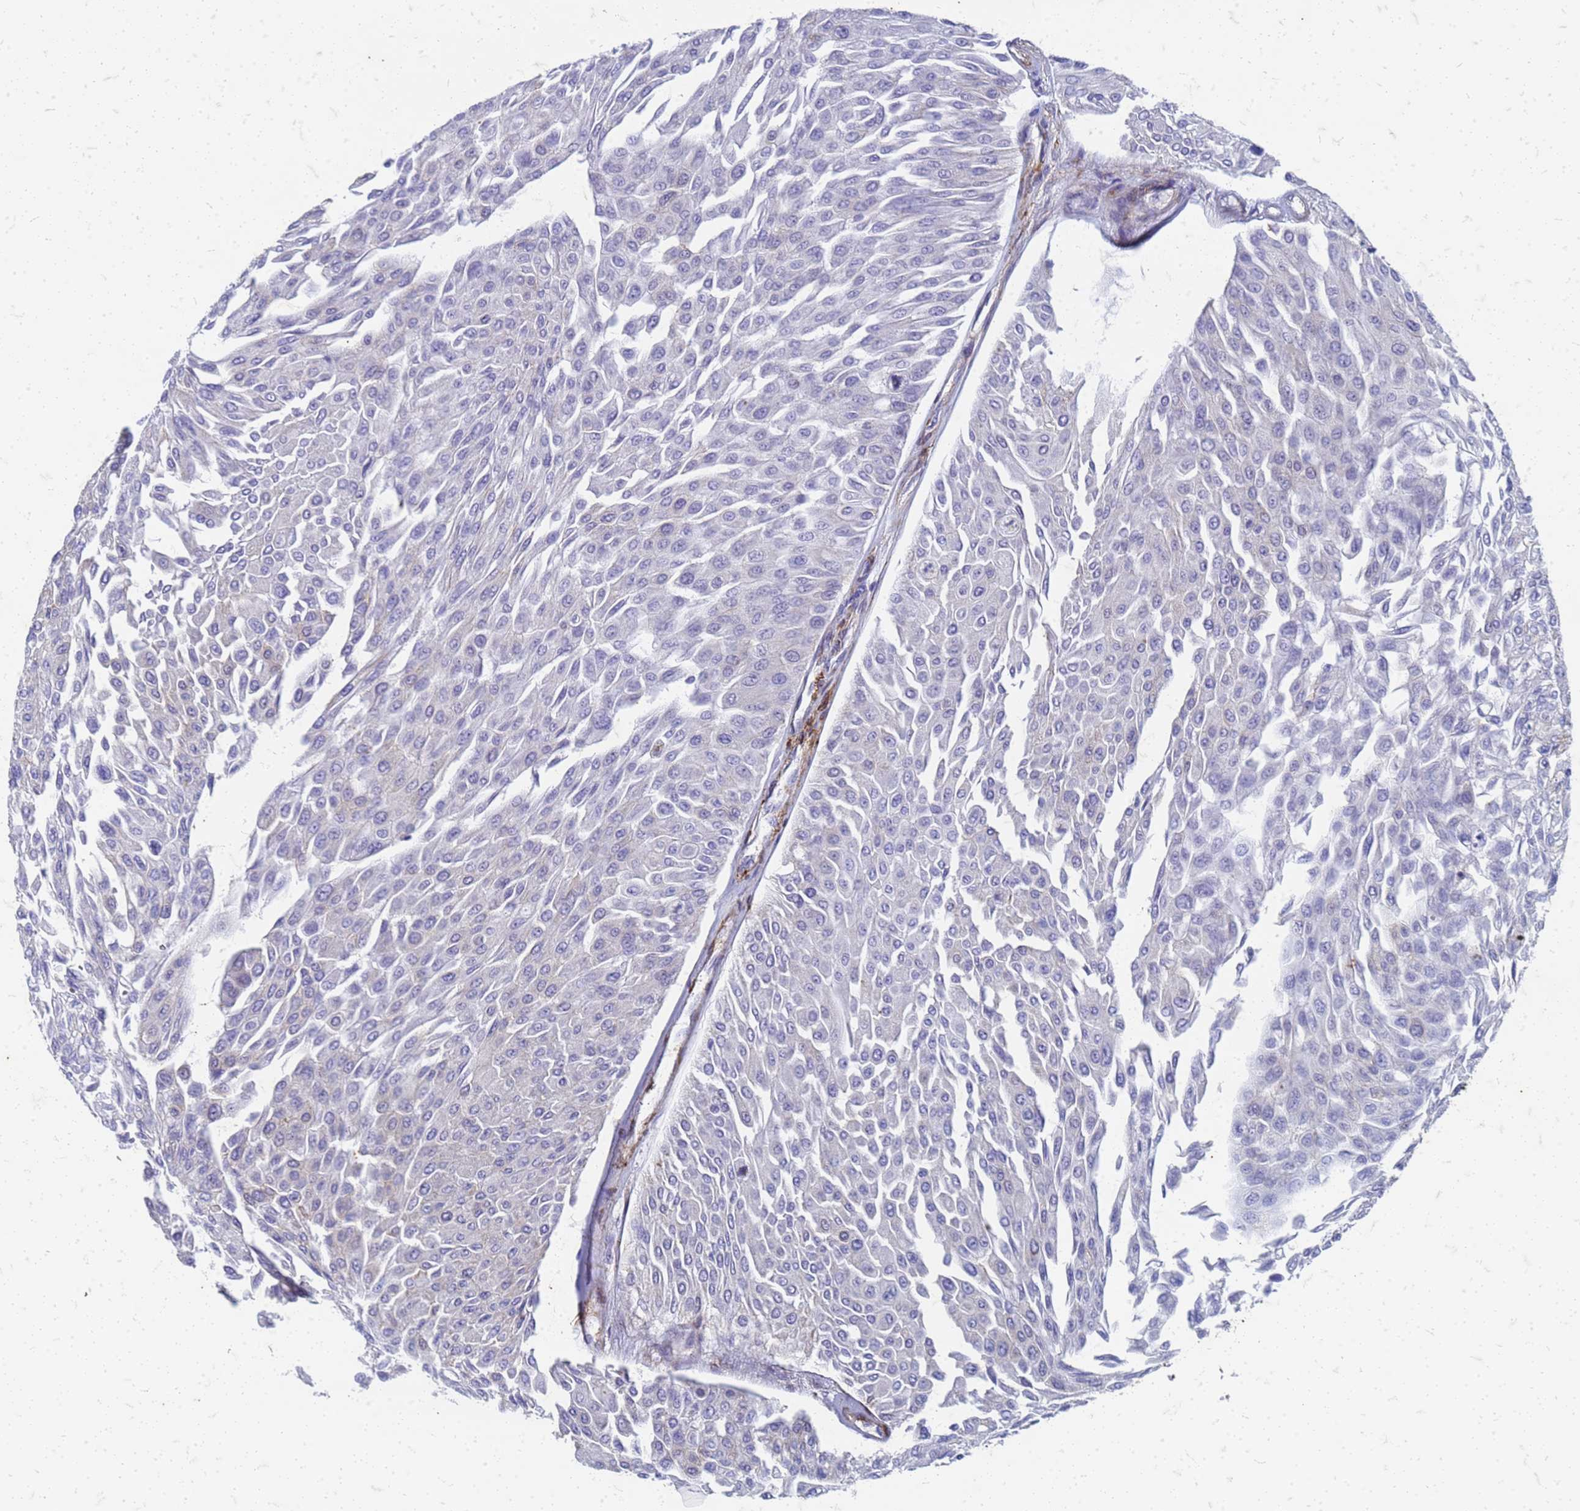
{"staining": {"intensity": "negative", "quantity": "none", "location": "none"}, "tissue": "urothelial cancer", "cell_type": "Tumor cells", "image_type": "cancer", "snomed": [{"axis": "morphology", "description": "Urothelial carcinoma, Low grade"}, {"axis": "topography", "description": "Urinary bladder"}], "caption": "The image reveals no staining of tumor cells in urothelial cancer.", "gene": "TRIM64B", "patient": {"sex": "male", "age": 67}}